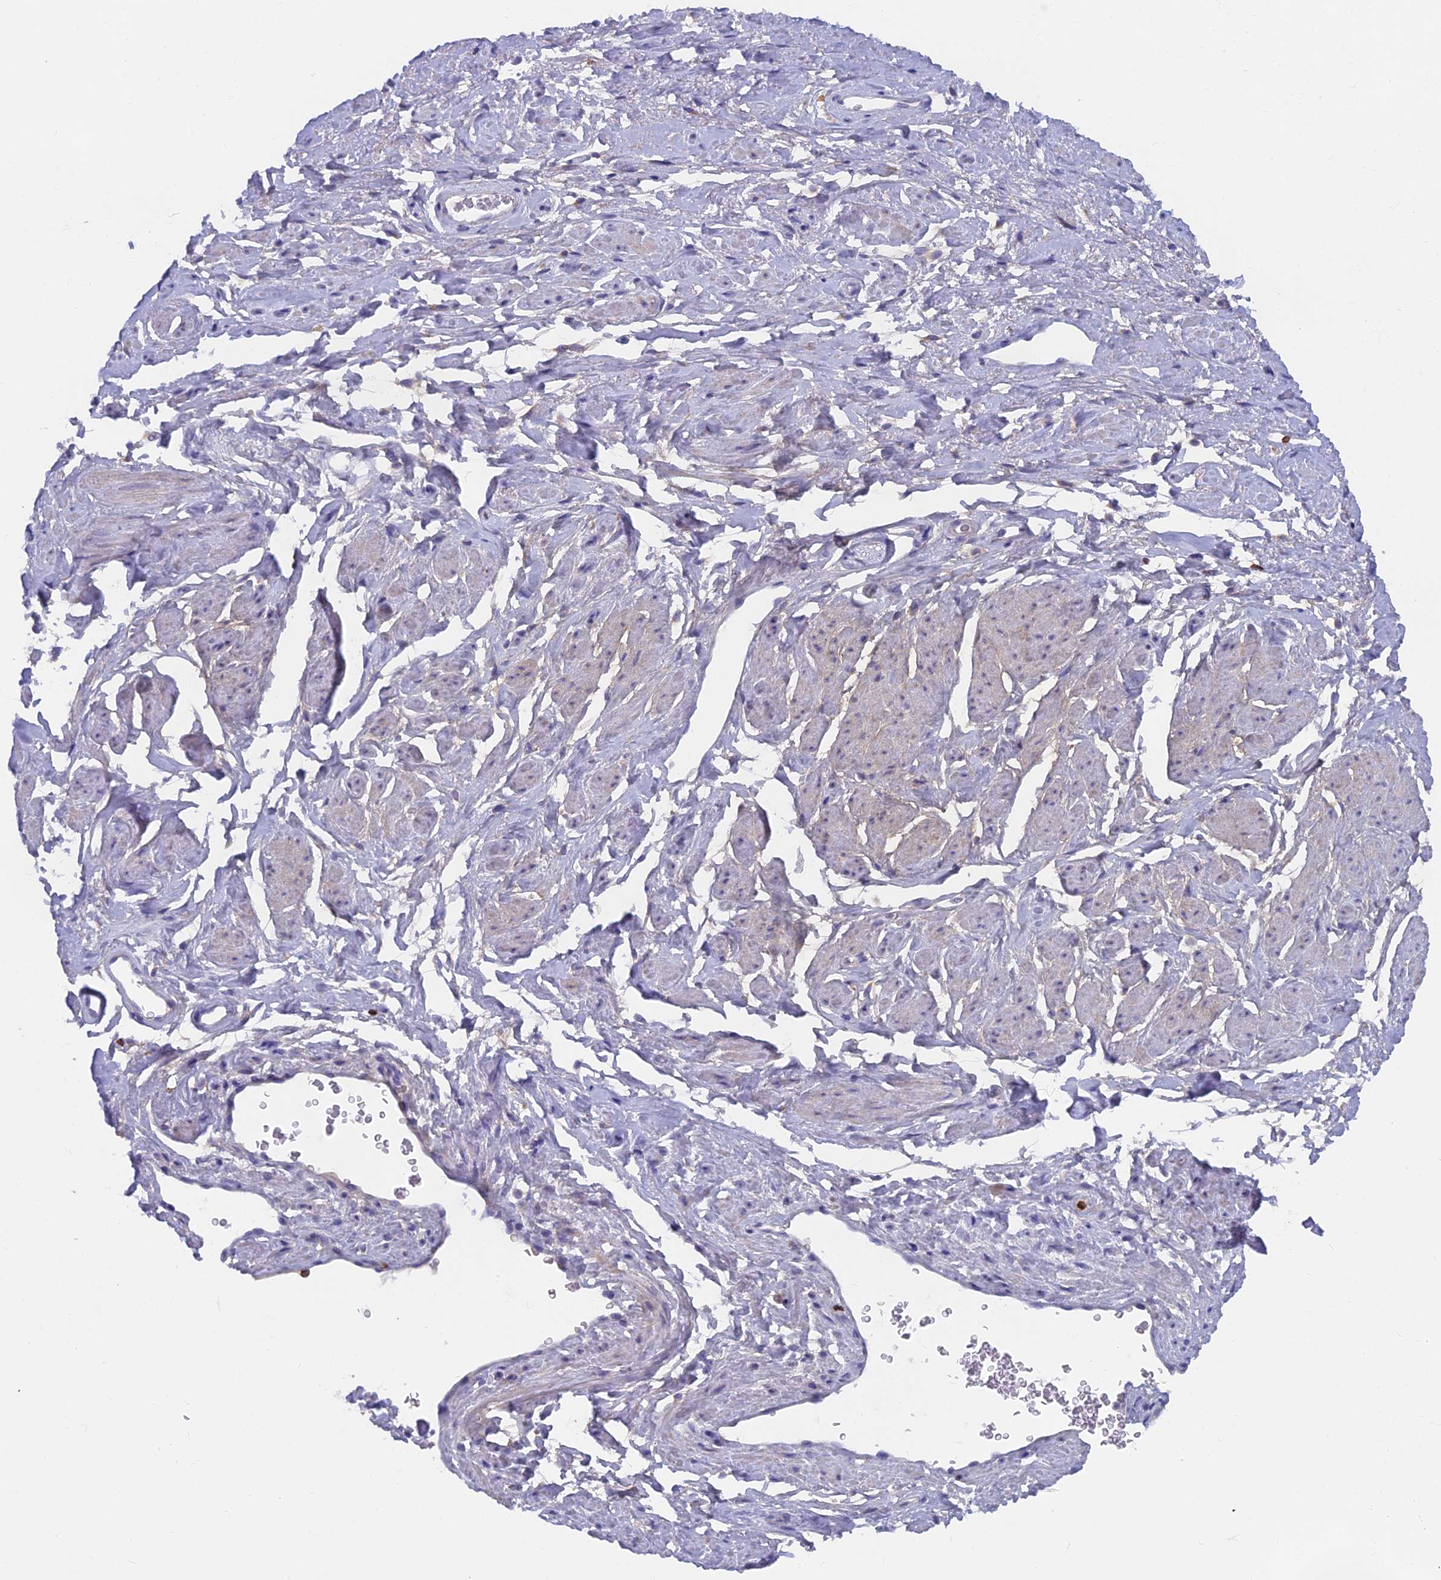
{"staining": {"intensity": "negative", "quantity": "none", "location": "none"}, "tissue": "adipose tissue", "cell_type": "Adipocytes", "image_type": "normal", "snomed": [{"axis": "morphology", "description": "Normal tissue, NOS"}, {"axis": "morphology", "description": "Adenocarcinoma, NOS"}, {"axis": "topography", "description": "Rectum"}, {"axis": "topography", "description": "Vagina"}, {"axis": "topography", "description": "Peripheral nerve tissue"}], "caption": "IHC histopathology image of unremarkable adipose tissue stained for a protein (brown), which demonstrates no expression in adipocytes.", "gene": "ABI3BP", "patient": {"sex": "female", "age": 71}}